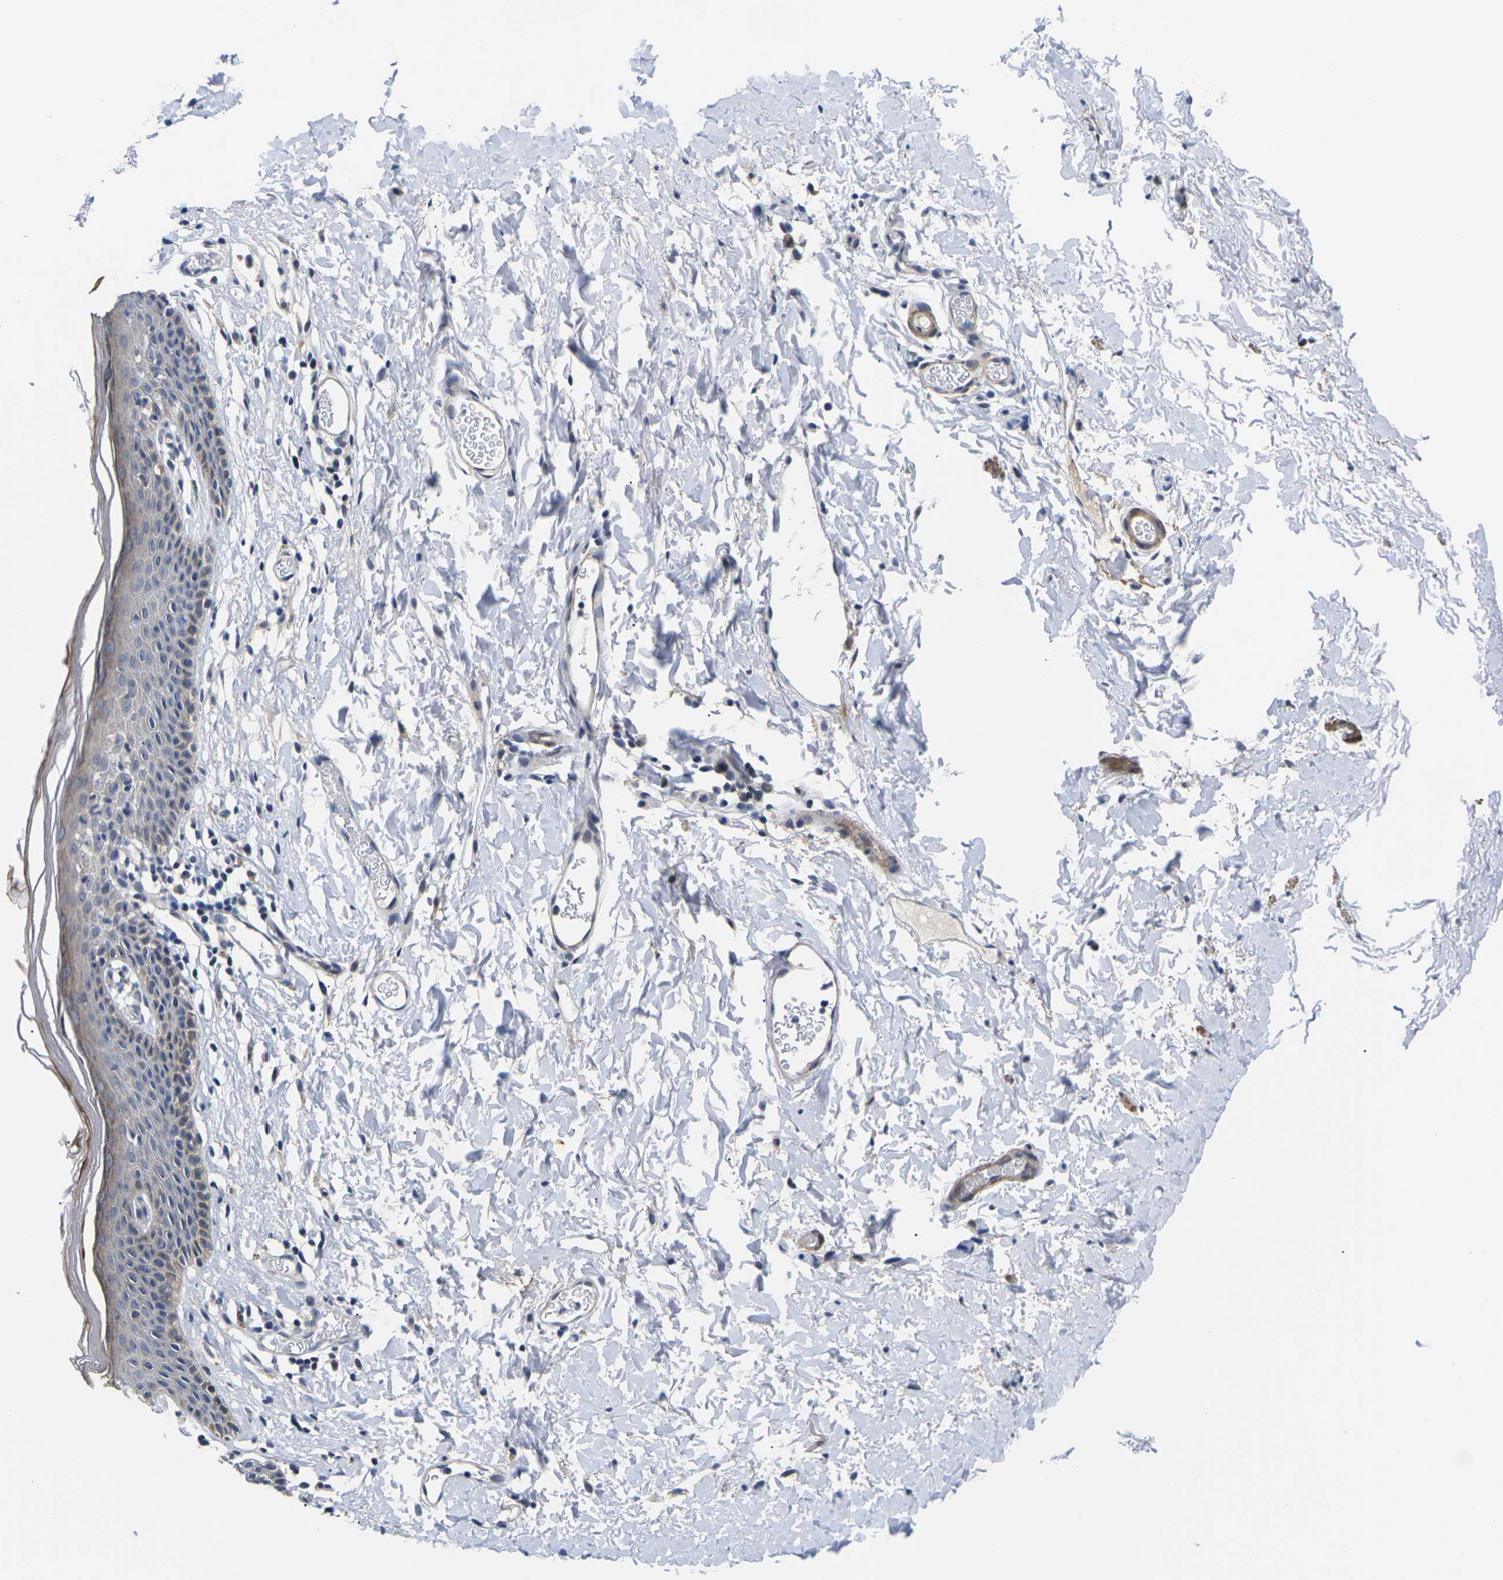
{"staining": {"intensity": "moderate", "quantity": "<25%", "location": "cytoplasmic/membranous"}, "tissue": "skin", "cell_type": "Epidermal cells", "image_type": "normal", "snomed": [{"axis": "morphology", "description": "Normal tissue, NOS"}, {"axis": "topography", "description": "Adipose tissue"}, {"axis": "topography", "description": "Vascular tissue"}, {"axis": "topography", "description": "Anal"}, {"axis": "topography", "description": "Peripheral nerve tissue"}], "caption": "Protein staining exhibits moderate cytoplasmic/membranous expression in approximately <25% of epidermal cells in normal skin.", "gene": "ST6GAL2", "patient": {"sex": "female", "age": 54}}